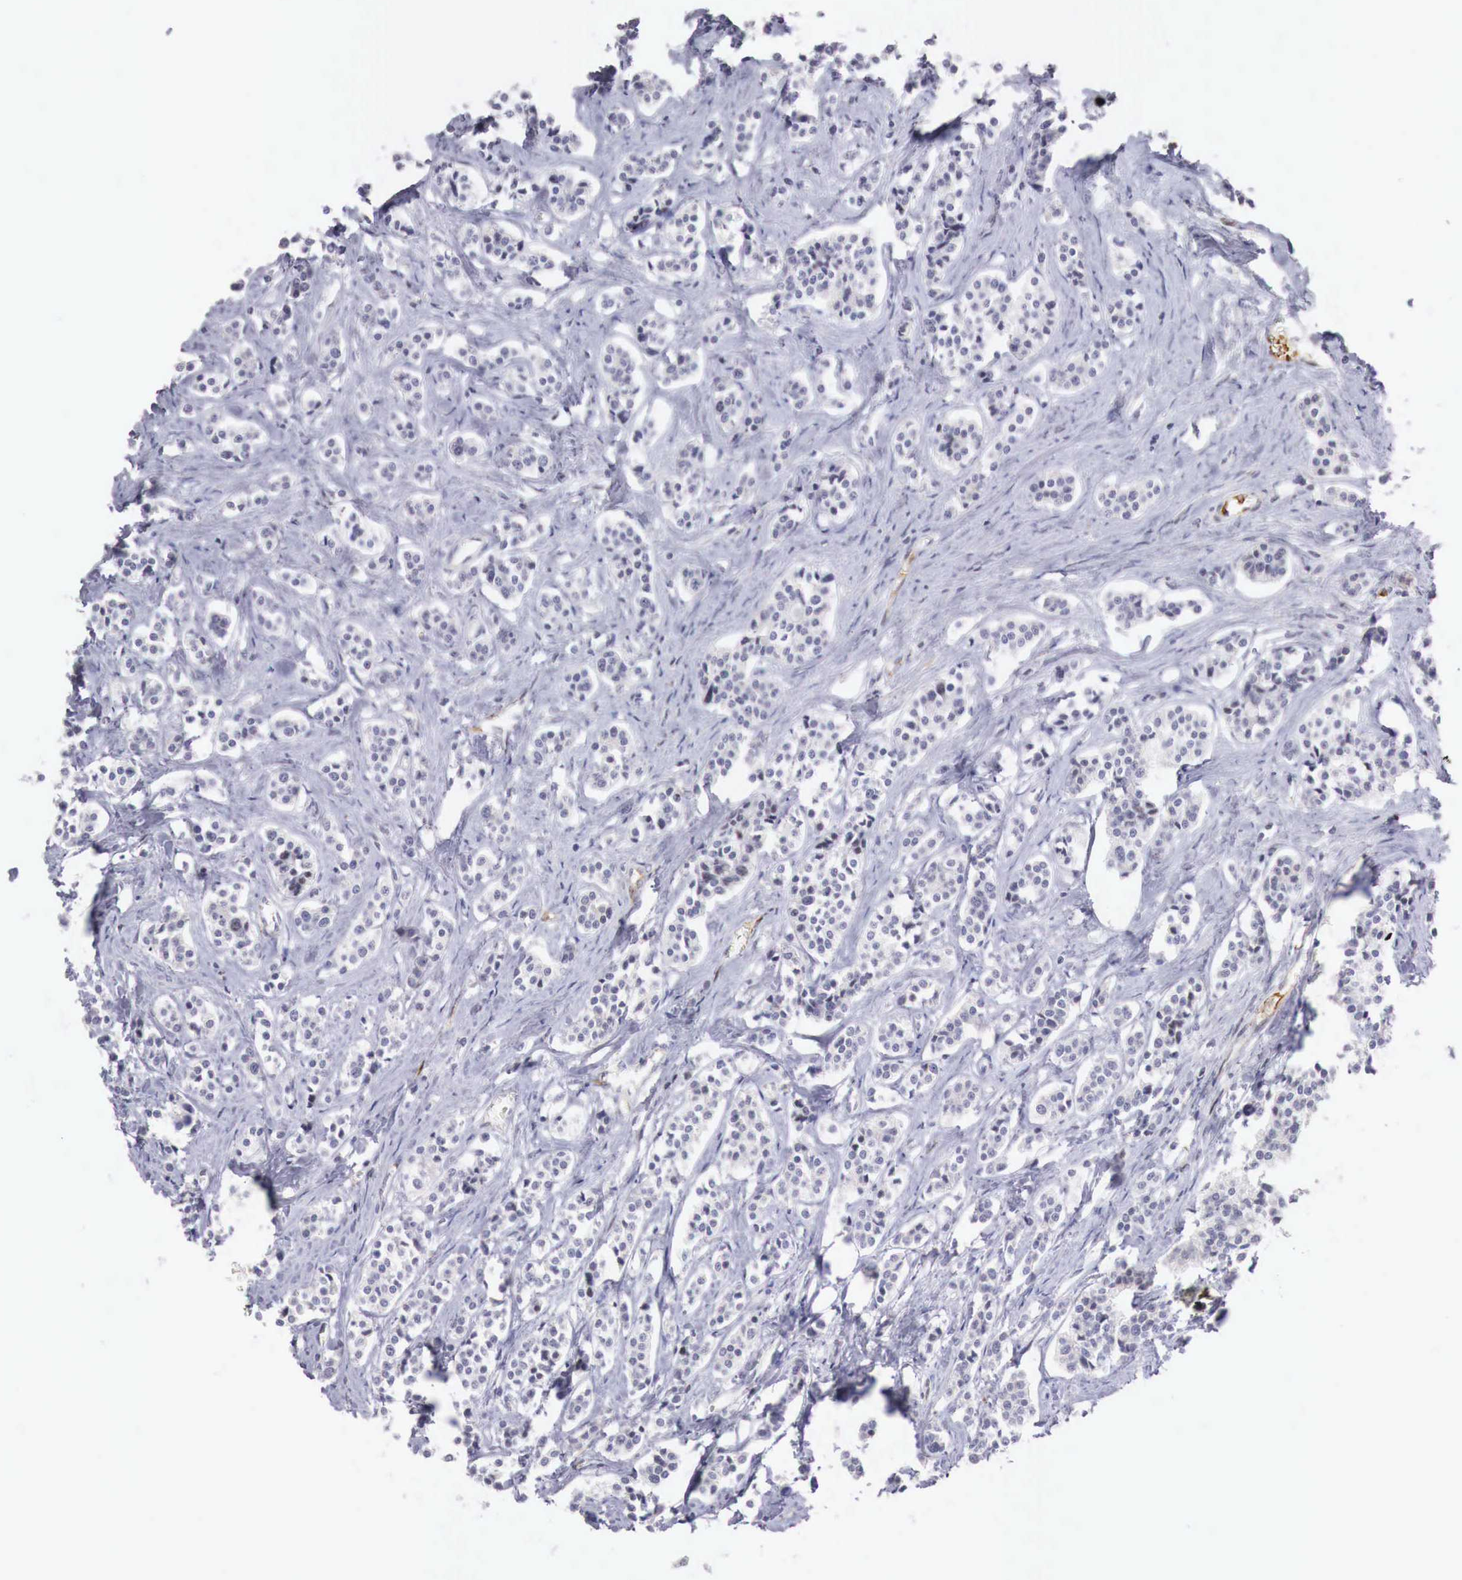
{"staining": {"intensity": "negative", "quantity": "none", "location": "none"}, "tissue": "carcinoid", "cell_type": "Tumor cells", "image_type": "cancer", "snomed": [{"axis": "morphology", "description": "Carcinoid, malignant, NOS"}, {"axis": "topography", "description": "Small intestine"}], "caption": "A micrograph of malignant carcinoid stained for a protein demonstrates no brown staining in tumor cells.", "gene": "CLCN5", "patient": {"sex": "male", "age": 63}}